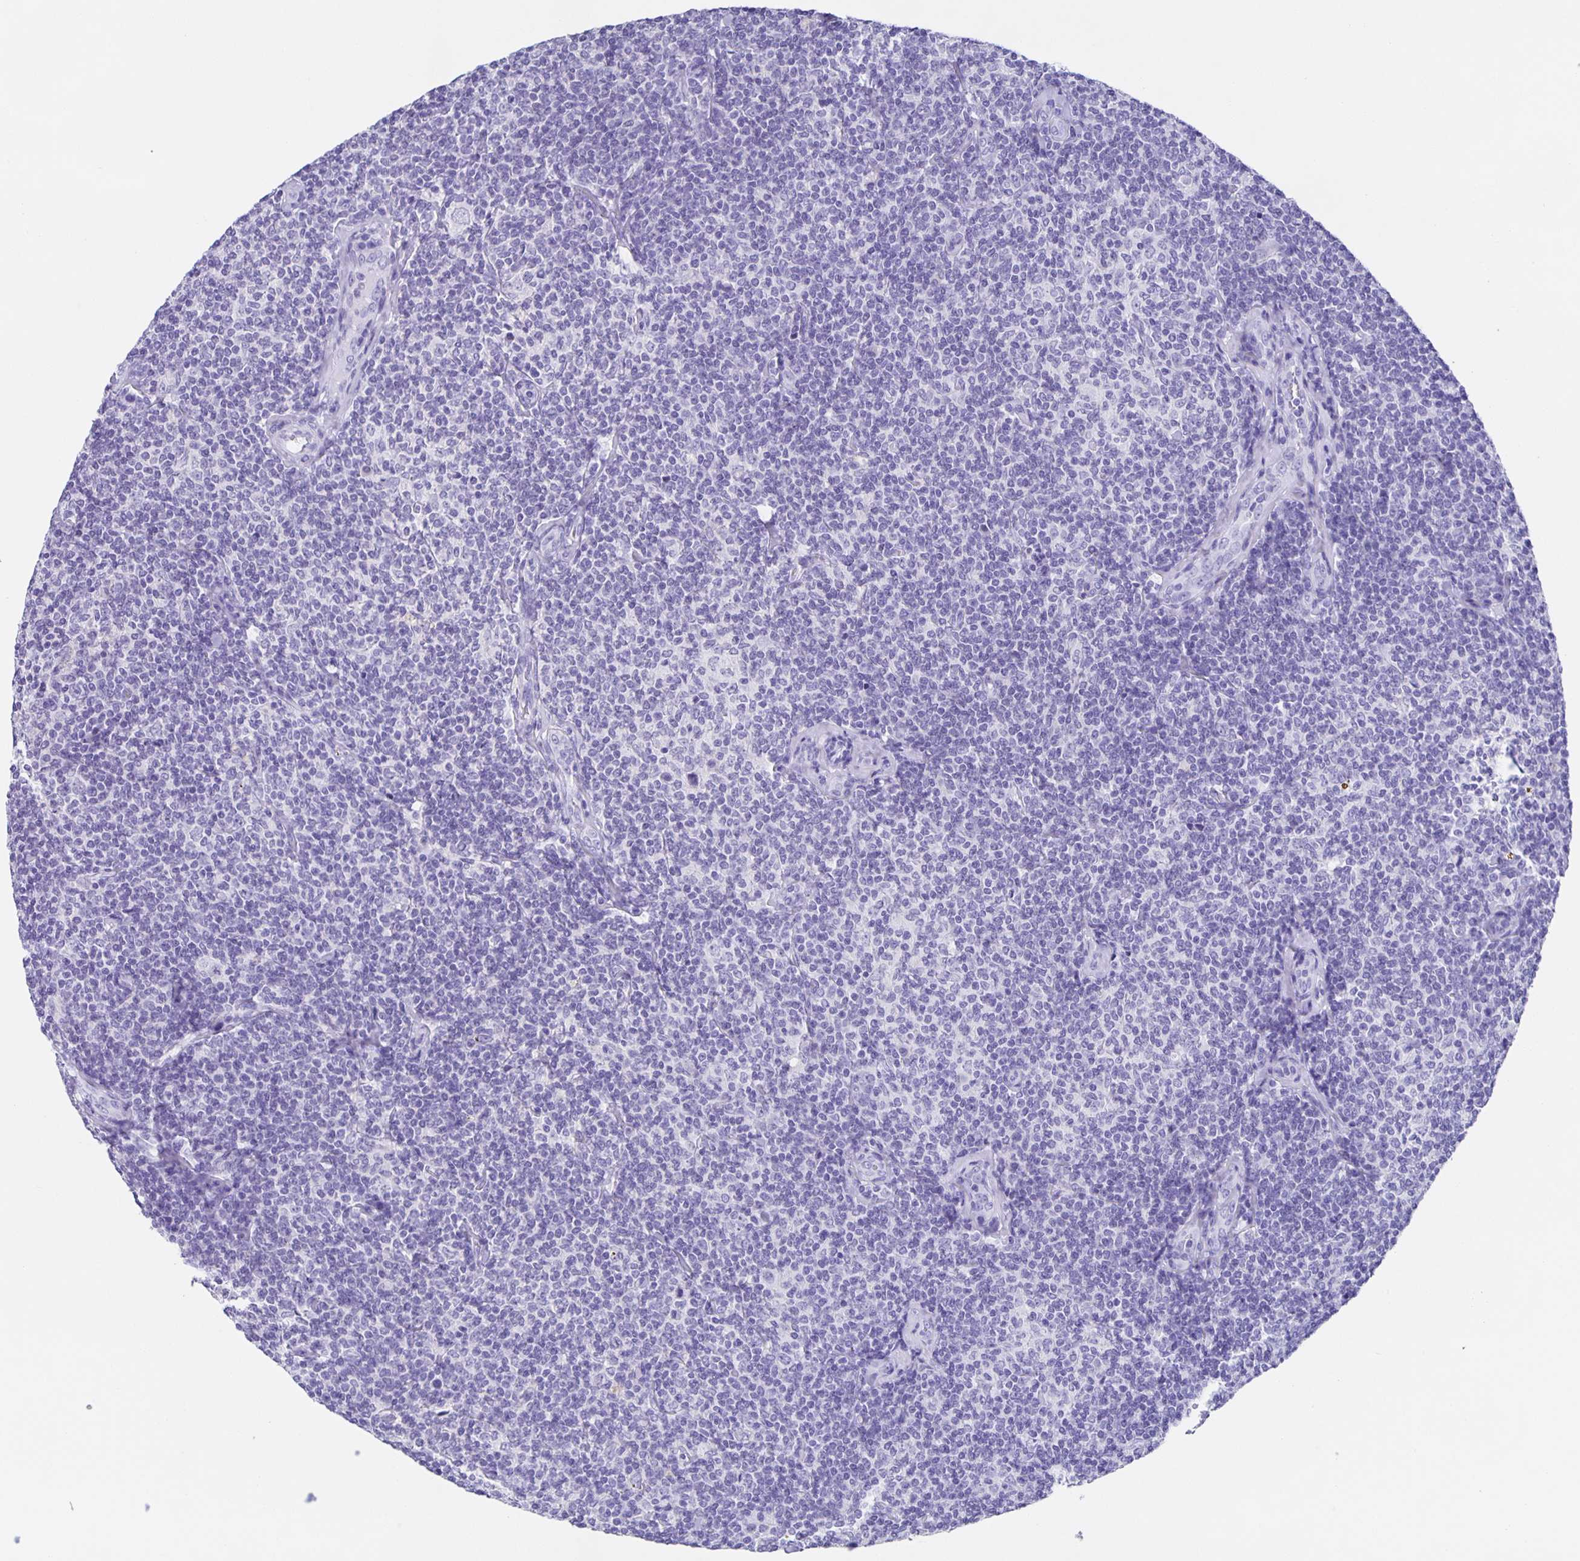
{"staining": {"intensity": "negative", "quantity": "none", "location": "none"}, "tissue": "lymphoma", "cell_type": "Tumor cells", "image_type": "cancer", "snomed": [{"axis": "morphology", "description": "Malignant lymphoma, non-Hodgkin's type, Low grade"}, {"axis": "topography", "description": "Lymph node"}], "caption": "This is an IHC histopathology image of human lymphoma. There is no expression in tumor cells.", "gene": "GUCA2A", "patient": {"sex": "female", "age": 56}}